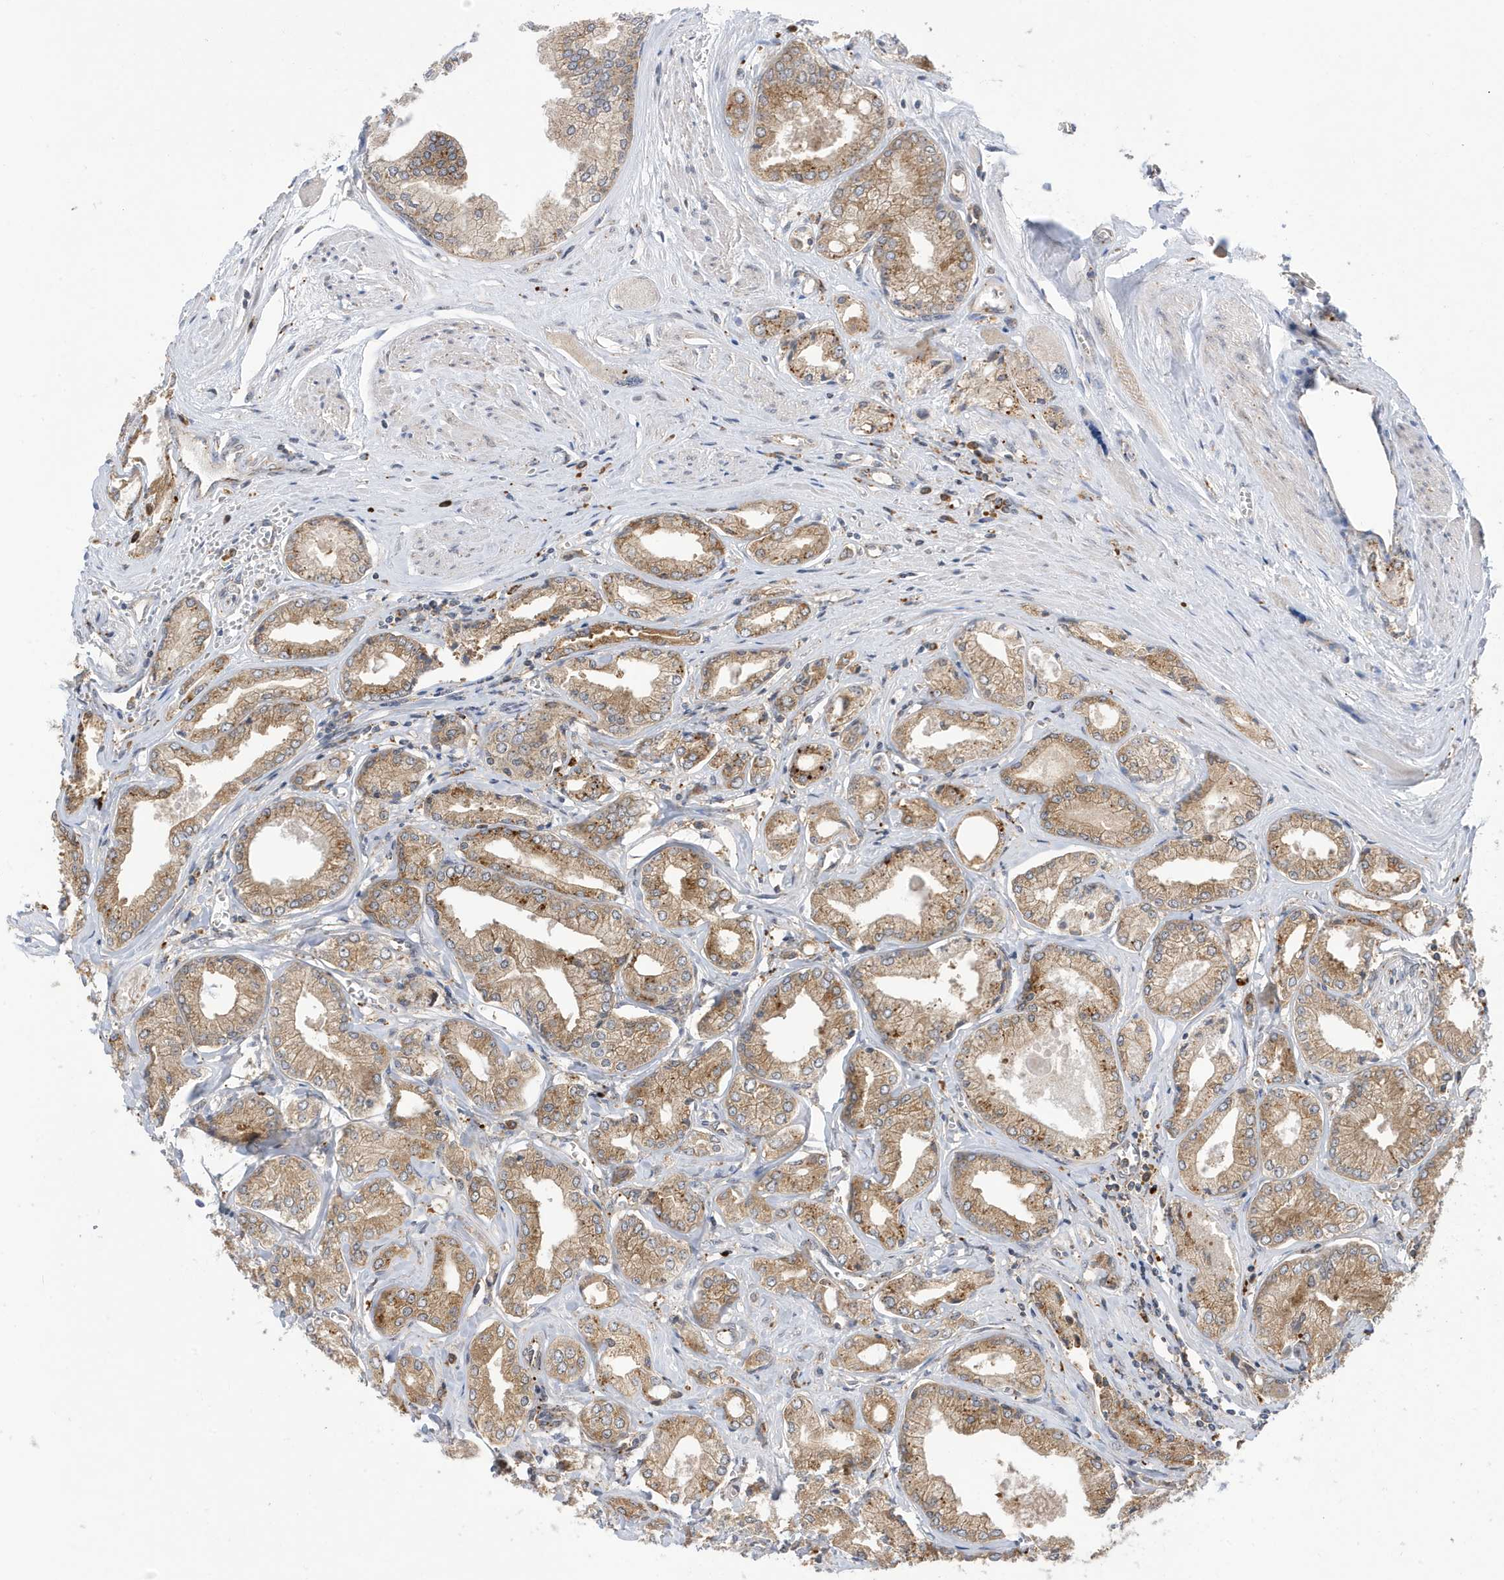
{"staining": {"intensity": "moderate", "quantity": ">75%", "location": "cytoplasmic/membranous"}, "tissue": "prostate cancer", "cell_type": "Tumor cells", "image_type": "cancer", "snomed": [{"axis": "morphology", "description": "Adenocarcinoma, Low grade"}, {"axis": "topography", "description": "Prostate"}], "caption": "Protein analysis of prostate low-grade adenocarcinoma tissue displays moderate cytoplasmic/membranous staining in approximately >75% of tumor cells.", "gene": "ZNF507", "patient": {"sex": "male", "age": 60}}